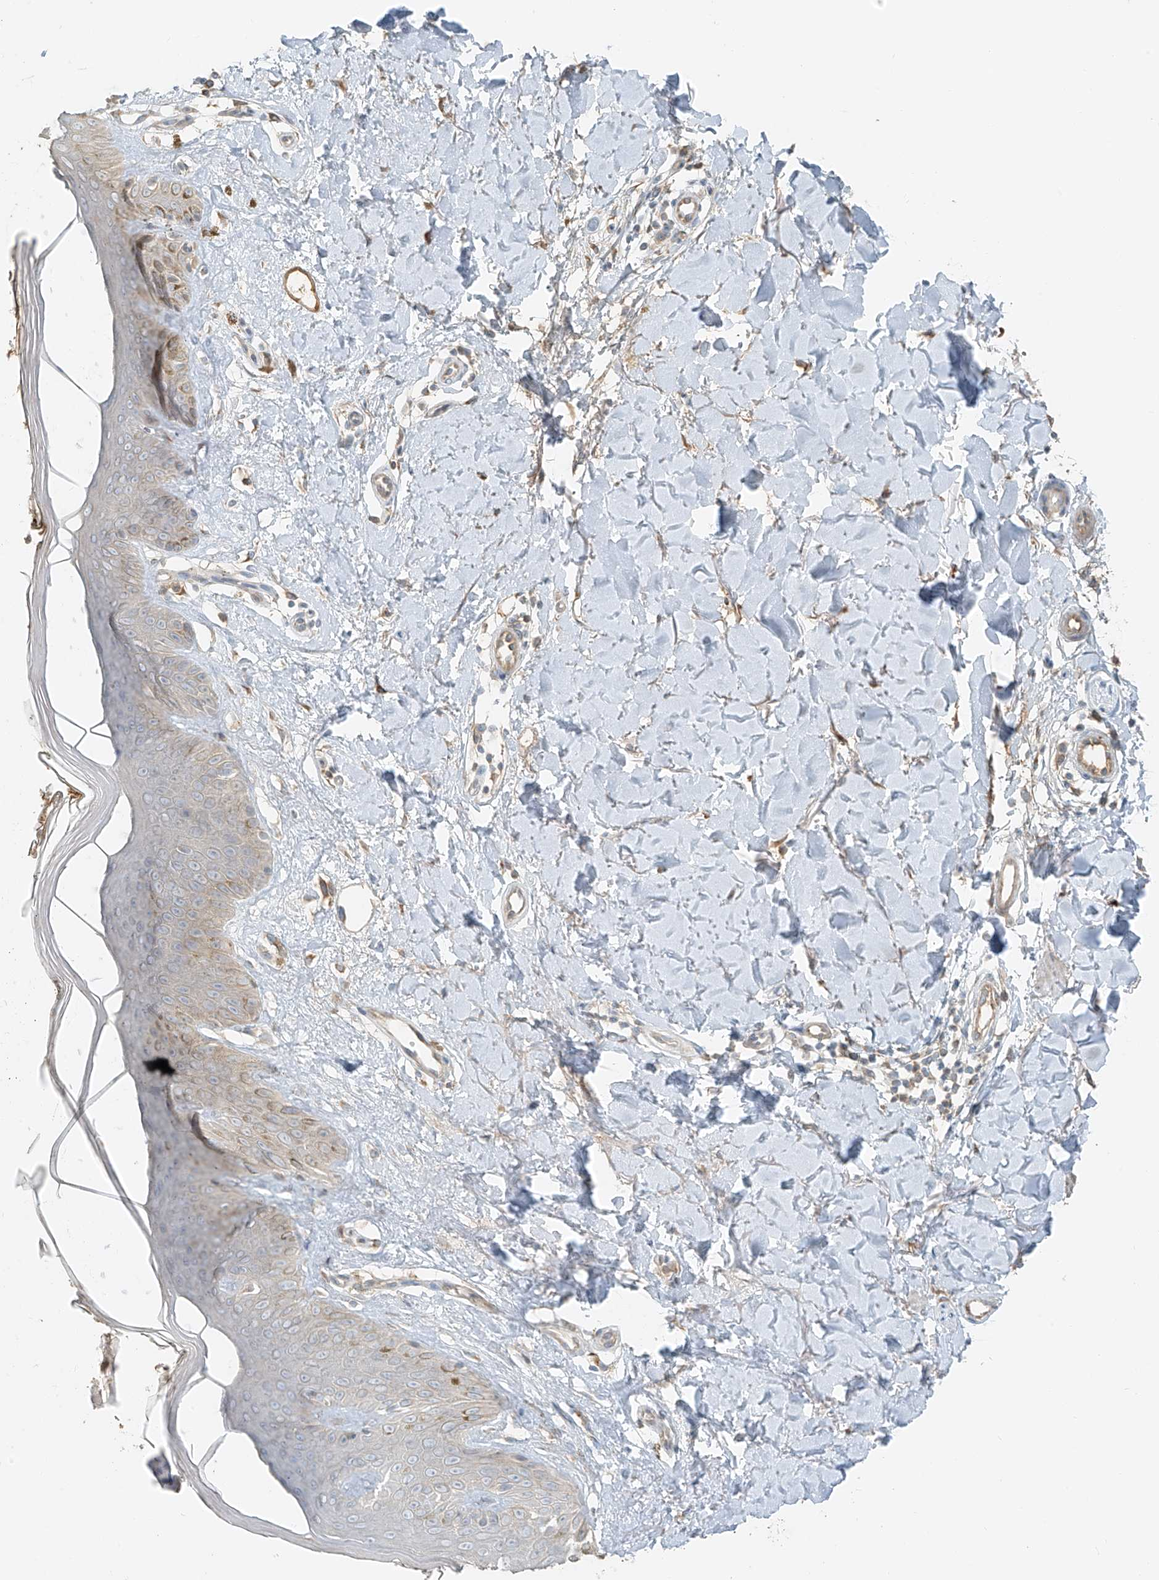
{"staining": {"intensity": "moderate", "quantity": "<25%", "location": "cytoplasmic/membranous"}, "tissue": "skin", "cell_type": "Fibroblasts", "image_type": "normal", "snomed": [{"axis": "morphology", "description": "Normal tissue, NOS"}, {"axis": "topography", "description": "Skin"}], "caption": "Brown immunohistochemical staining in unremarkable skin reveals moderate cytoplasmic/membranous staining in approximately <25% of fibroblasts.", "gene": "FSTL1", "patient": {"sex": "female", "age": 64}}